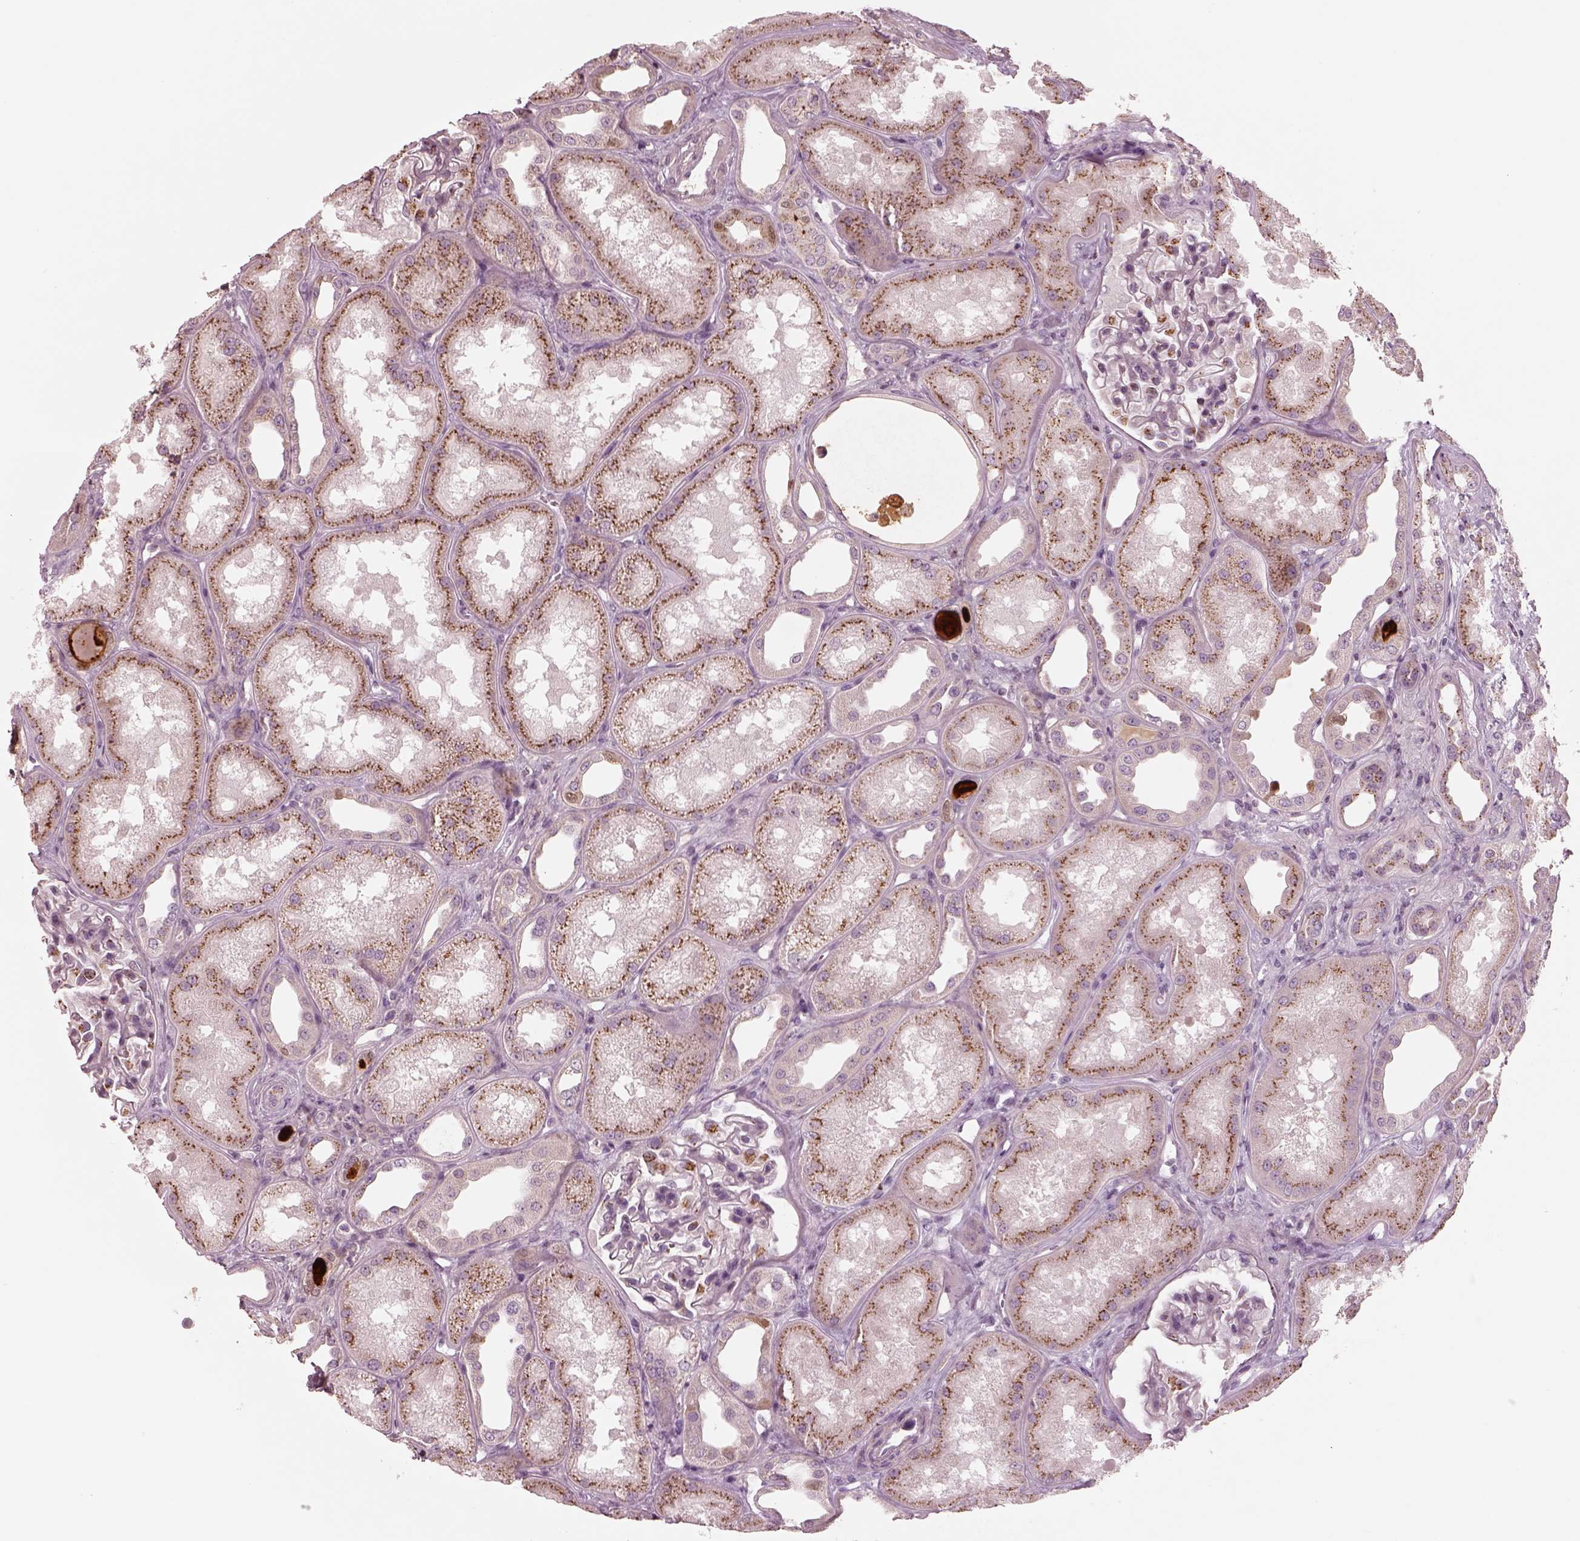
{"staining": {"intensity": "strong", "quantity": "<25%", "location": "cytoplasmic/membranous"}, "tissue": "kidney", "cell_type": "Cells in glomeruli", "image_type": "normal", "snomed": [{"axis": "morphology", "description": "Normal tissue, NOS"}, {"axis": "topography", "description": "Kidney"}], "caption": "The photomicrograph exhibits immunohistochemical staining of benign kidney. There is strong cytoplasmic/membranous staining is present in about <25% of cells in glomeruli. The protein of interest is shown in brown color, while the nuclei are stained blue.", "gene": "SDCBP2", "patient": {"sex": "male", "age": 61}}